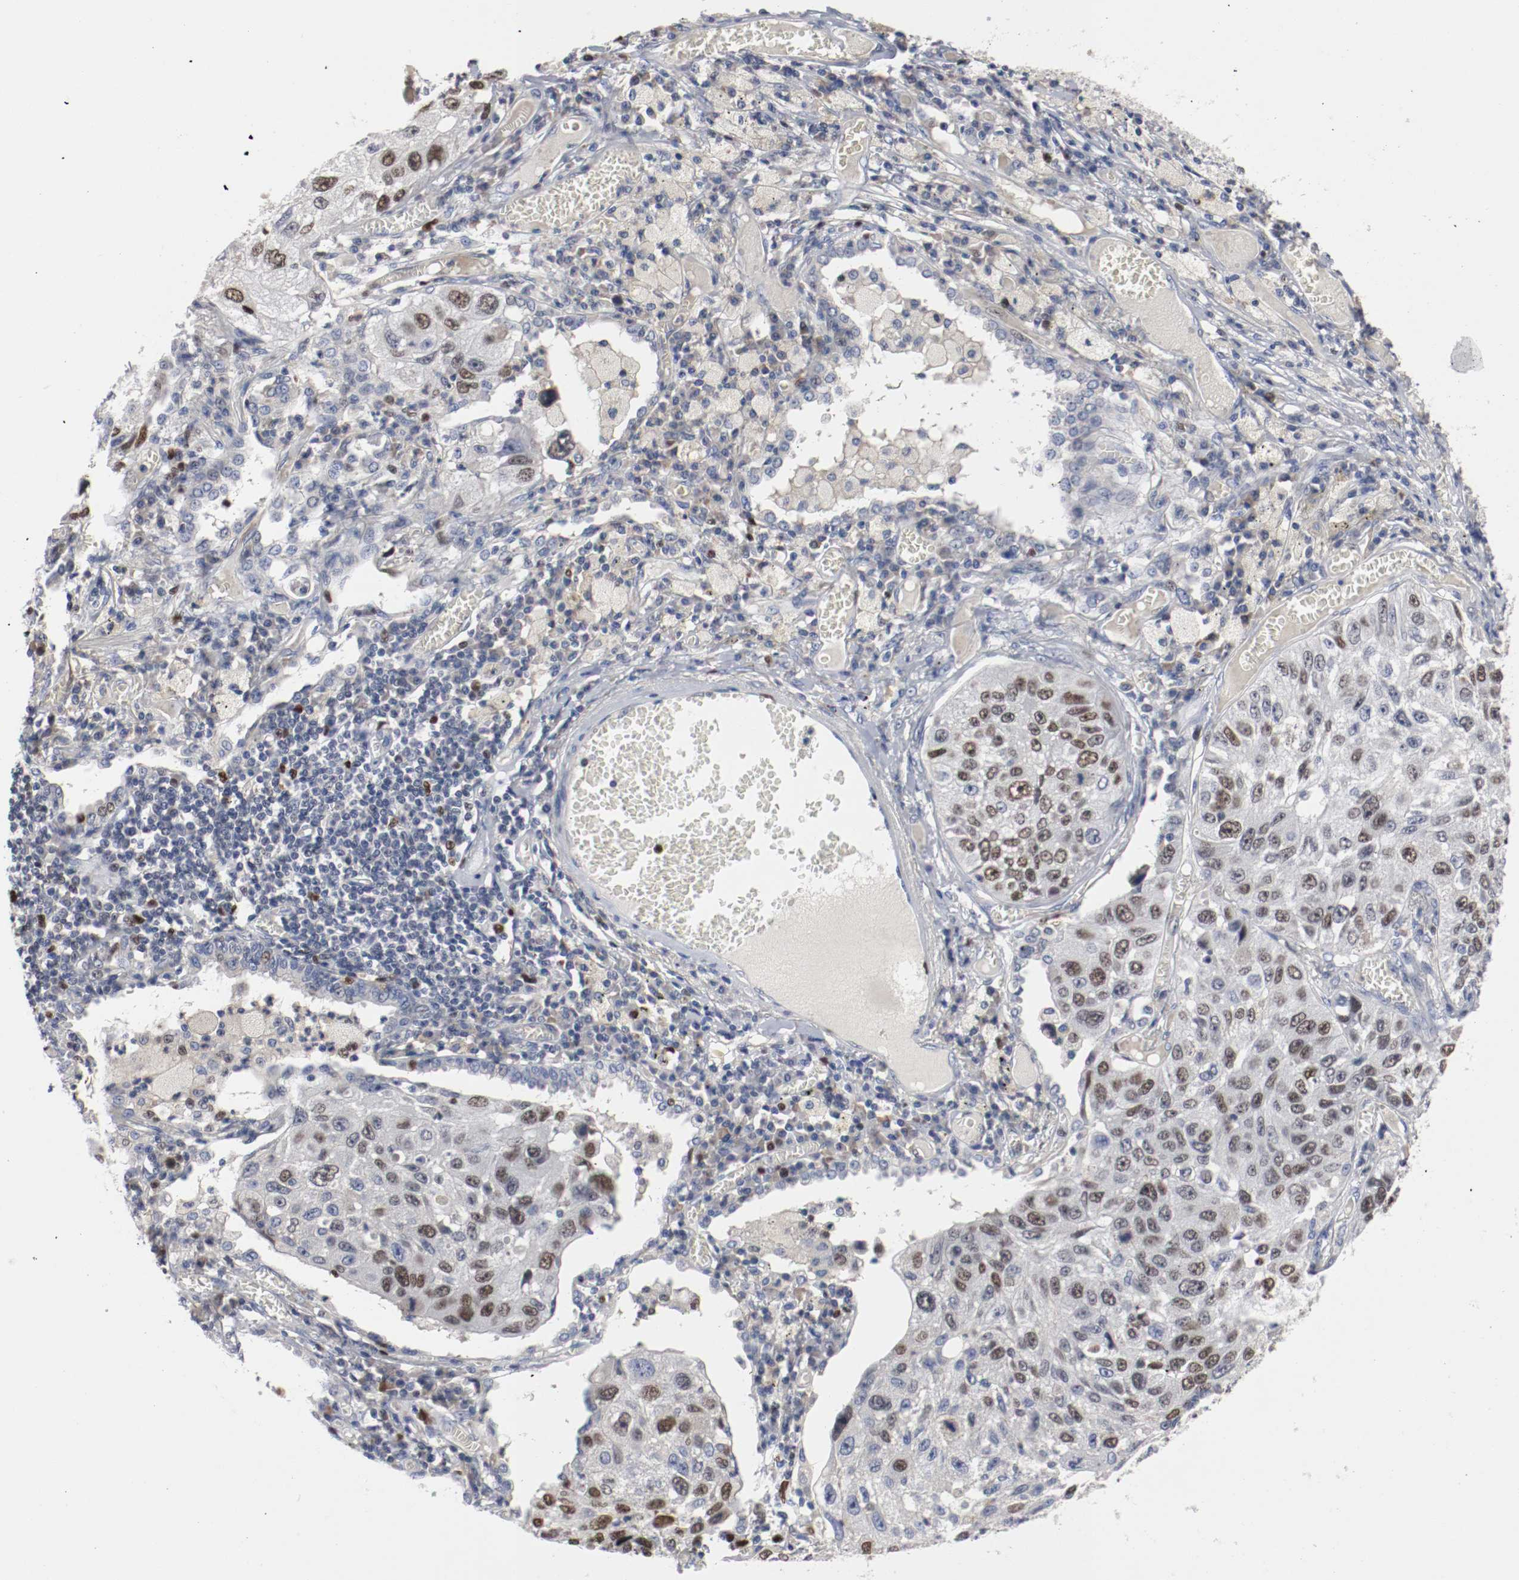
{"staining": {"intensity": "weak", "quantity": "25%-75%", "location": "nuclear"}, "tissue": "lung cancer", "cell_type": "Tumor cells", "image_type": "cancer", "snomed": [{"axis": "morphology", "description": "Squamous cell carcinoma, NOS"}, {"axis": "topography", "description": "Lung"}], "caption": "A high-resolution image shows immunohistochemistry staining of lung cancer (squamous cell carcinoma), which displays weak nuclear positivity in about 25%-75% of tumor cells.", "gene": "MCM6", "patient": {"sex": "male", "age": 71}}